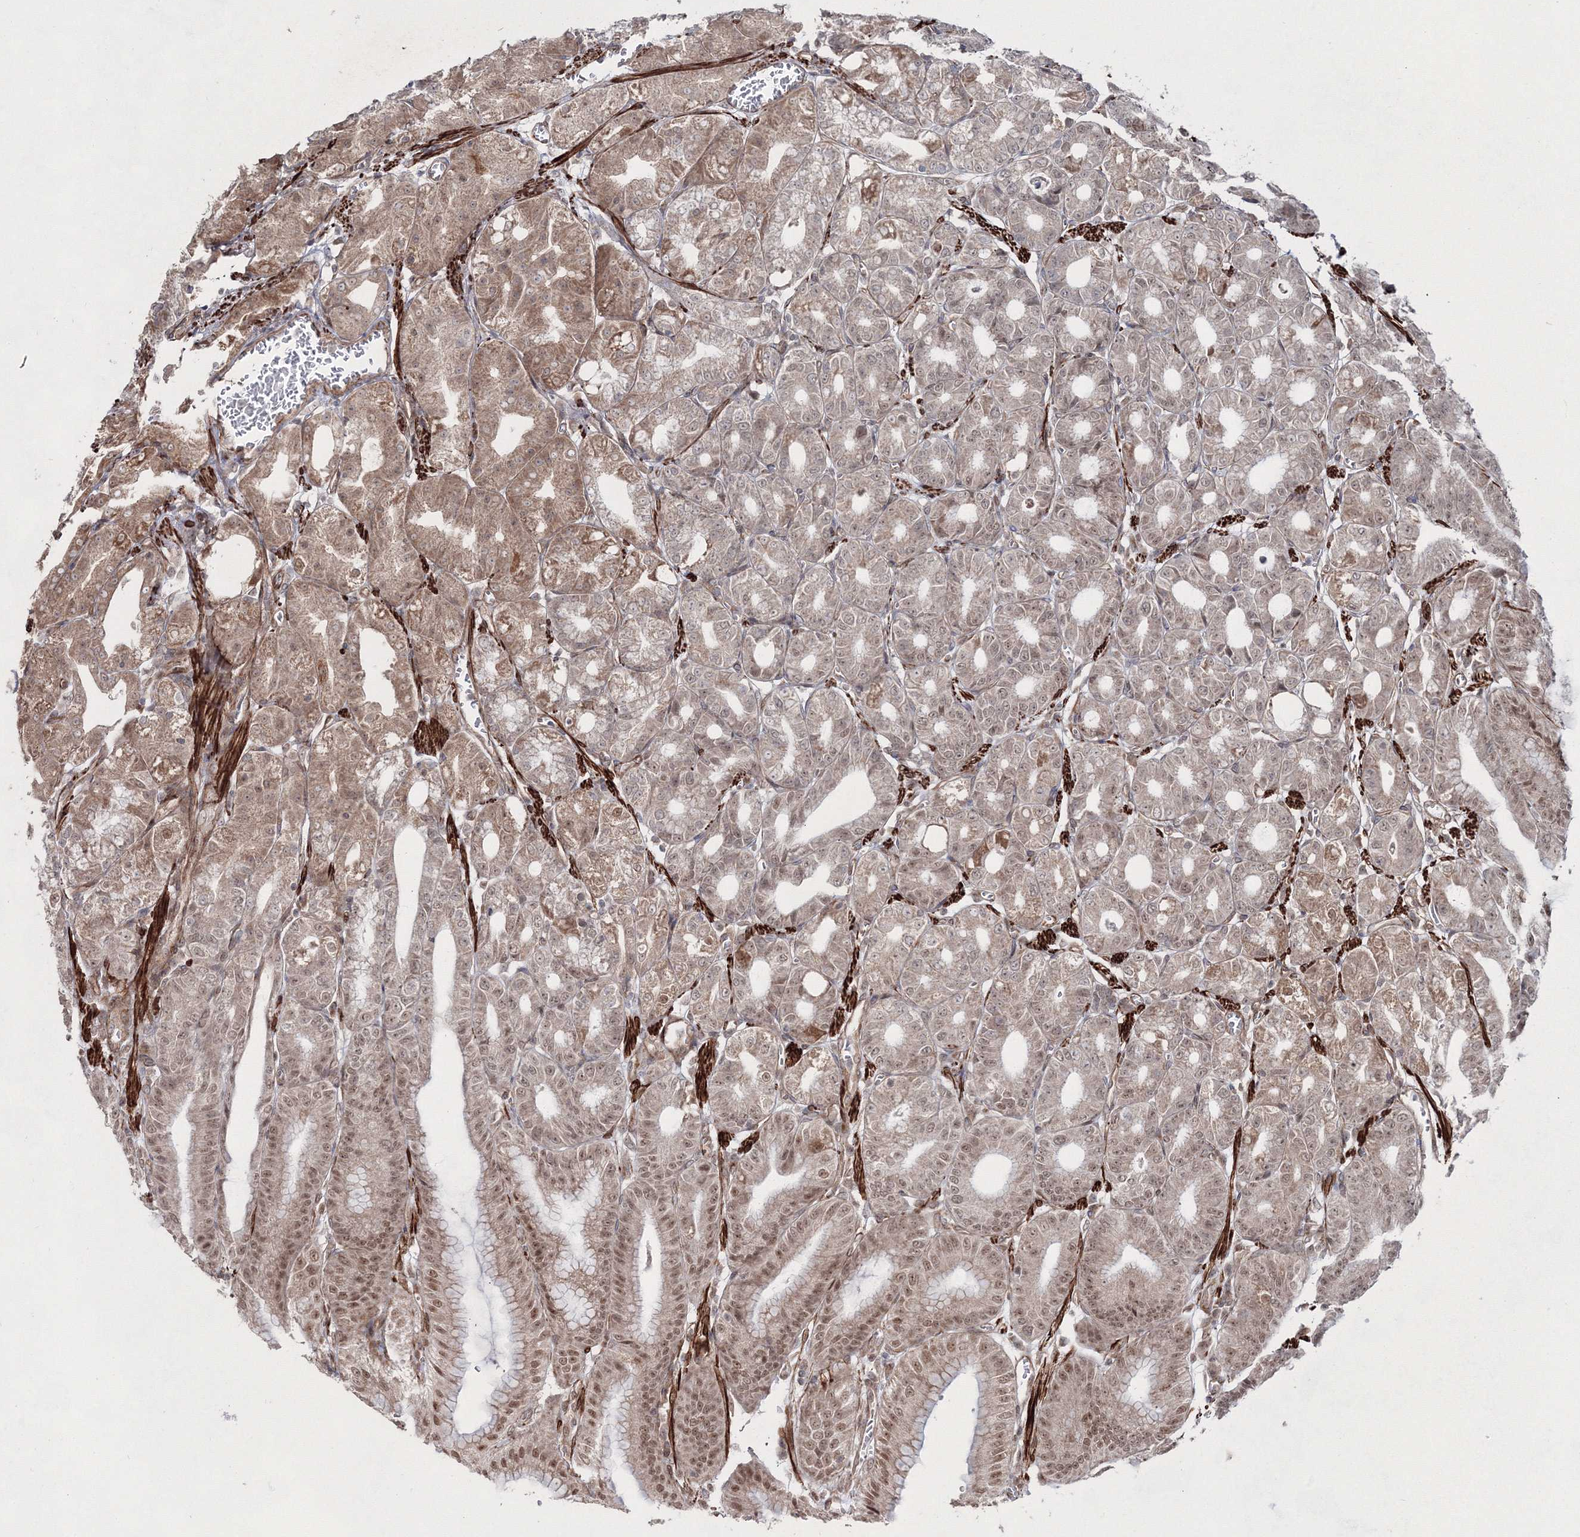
{"staining": {"intensity": "moderate", "quantity": "25%-75%", "location": "cytoplasmic/membranous,nuclear"}, "tissue": "stomach", "cell_type": "Glandular cells", "image_type": "normal", "snomed": [{"axis": "morphology", "description": "Normal tissue, NOS"}, {"axis": "topography", "description": "Stomach, lower"}], "caption": "This histopathology image exhibits benign stomach stained with IHC to label a protein in brown. The cytoplasmic/membranous,nuclear of glandular cells show moderate positivity for the protein. Nuclei are counter-stained blue.", "gene": "SNIP1", "patient": {"sex": "male", "age": 71}}